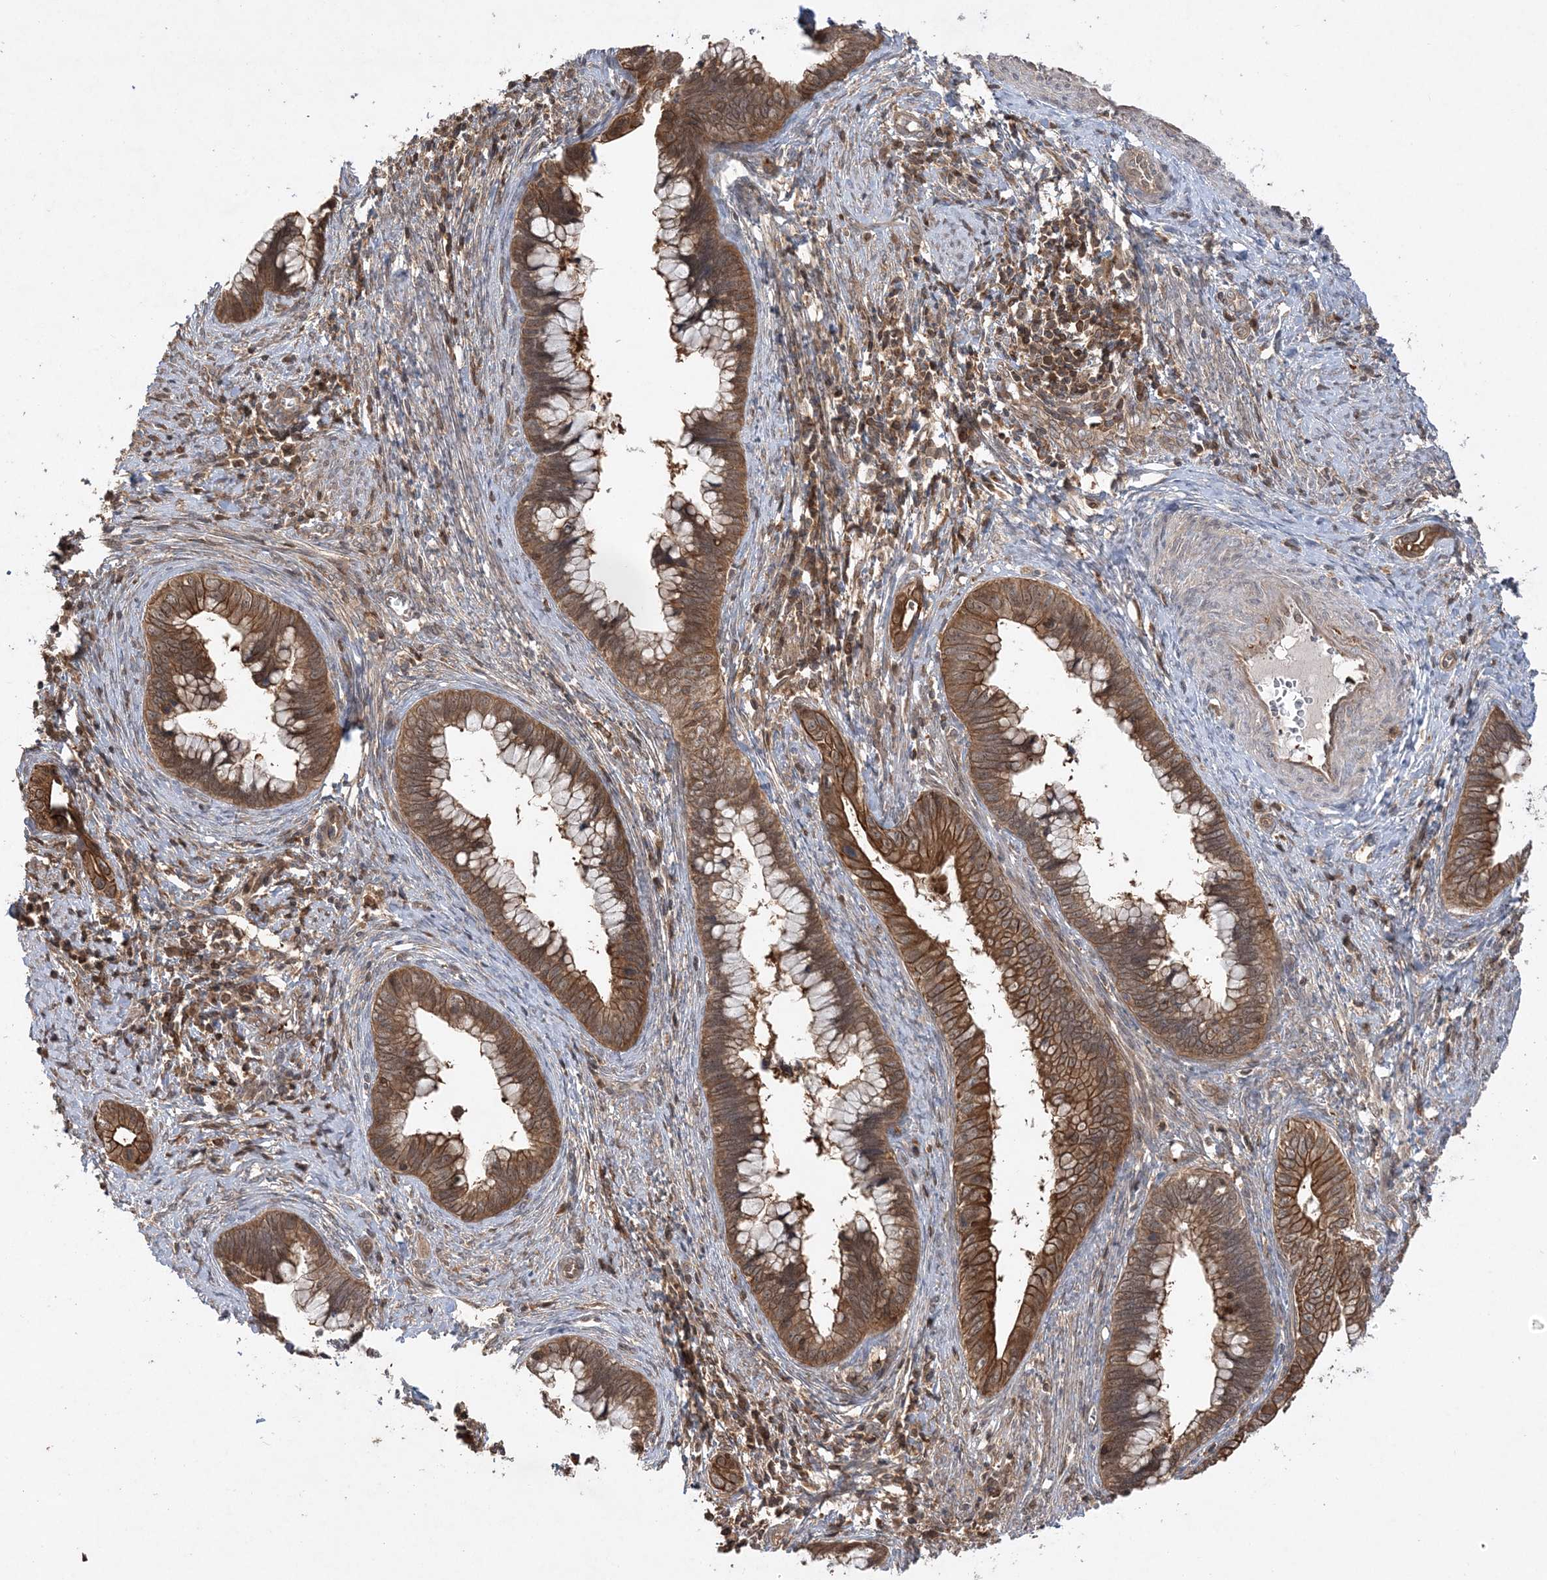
{"staining": {"intensity": "moderate", "quantity": ">75%", "location": "cytoplasmic/membranous"}, "tissue": "cervical cancer", "cell_type": "Tumor cells", "image_type": "cancer", "snomed": [{"axis": "morphology", "description": "Adenocarcinoma, NOS"}, {"axis": "topography", "description": "Cervix"}], "caption": "Tumor cells demonstrate medium levels of moderate cytoplasmic/membranous positivity in approximately >75% of cells in cervical adenocarcinoma.", "gene": "ACYP1", "patient": {"sex": "female", "age": 44}}